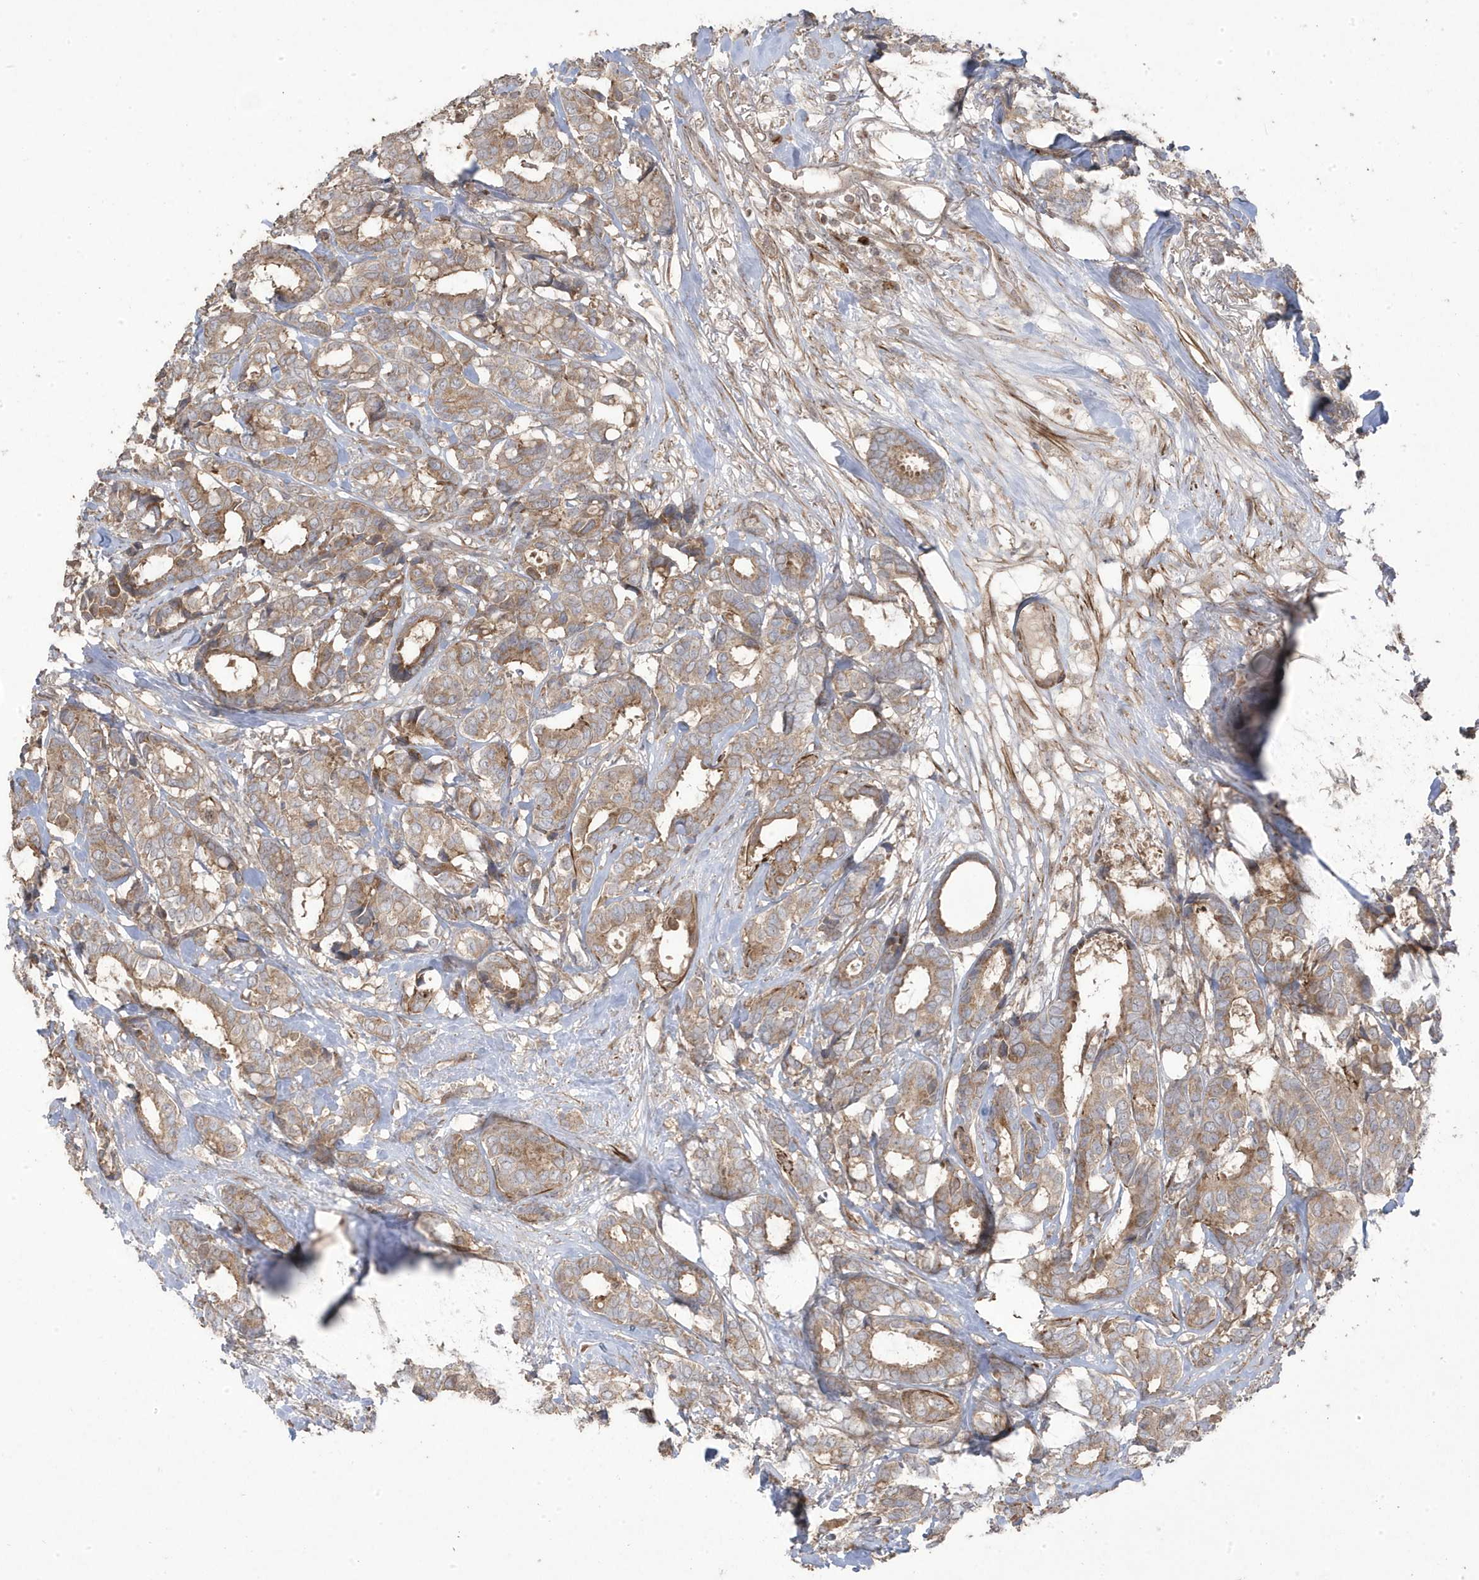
{"staining": {"intensity": "moderate", "quantity": "<25%", "location": "cytoplasmic/membranous"}, "tissue": "breast cancer", "cell_type": "Tumor cells", "image_type": "cancer", "snomed": [{"axis": "morphology", "description": "Duct carcinoma"}, {"axis": "topography", "description": "Breast"}], "caption": "About <25% of tumor cells in intraductal carcinoma (breast) reveal moderate cytoplasmic/membranous protein positivity as visualized by brown immunohistochemical staining.", "gene": "CETN3", "patient": {"sex": "female", "age": 87}}